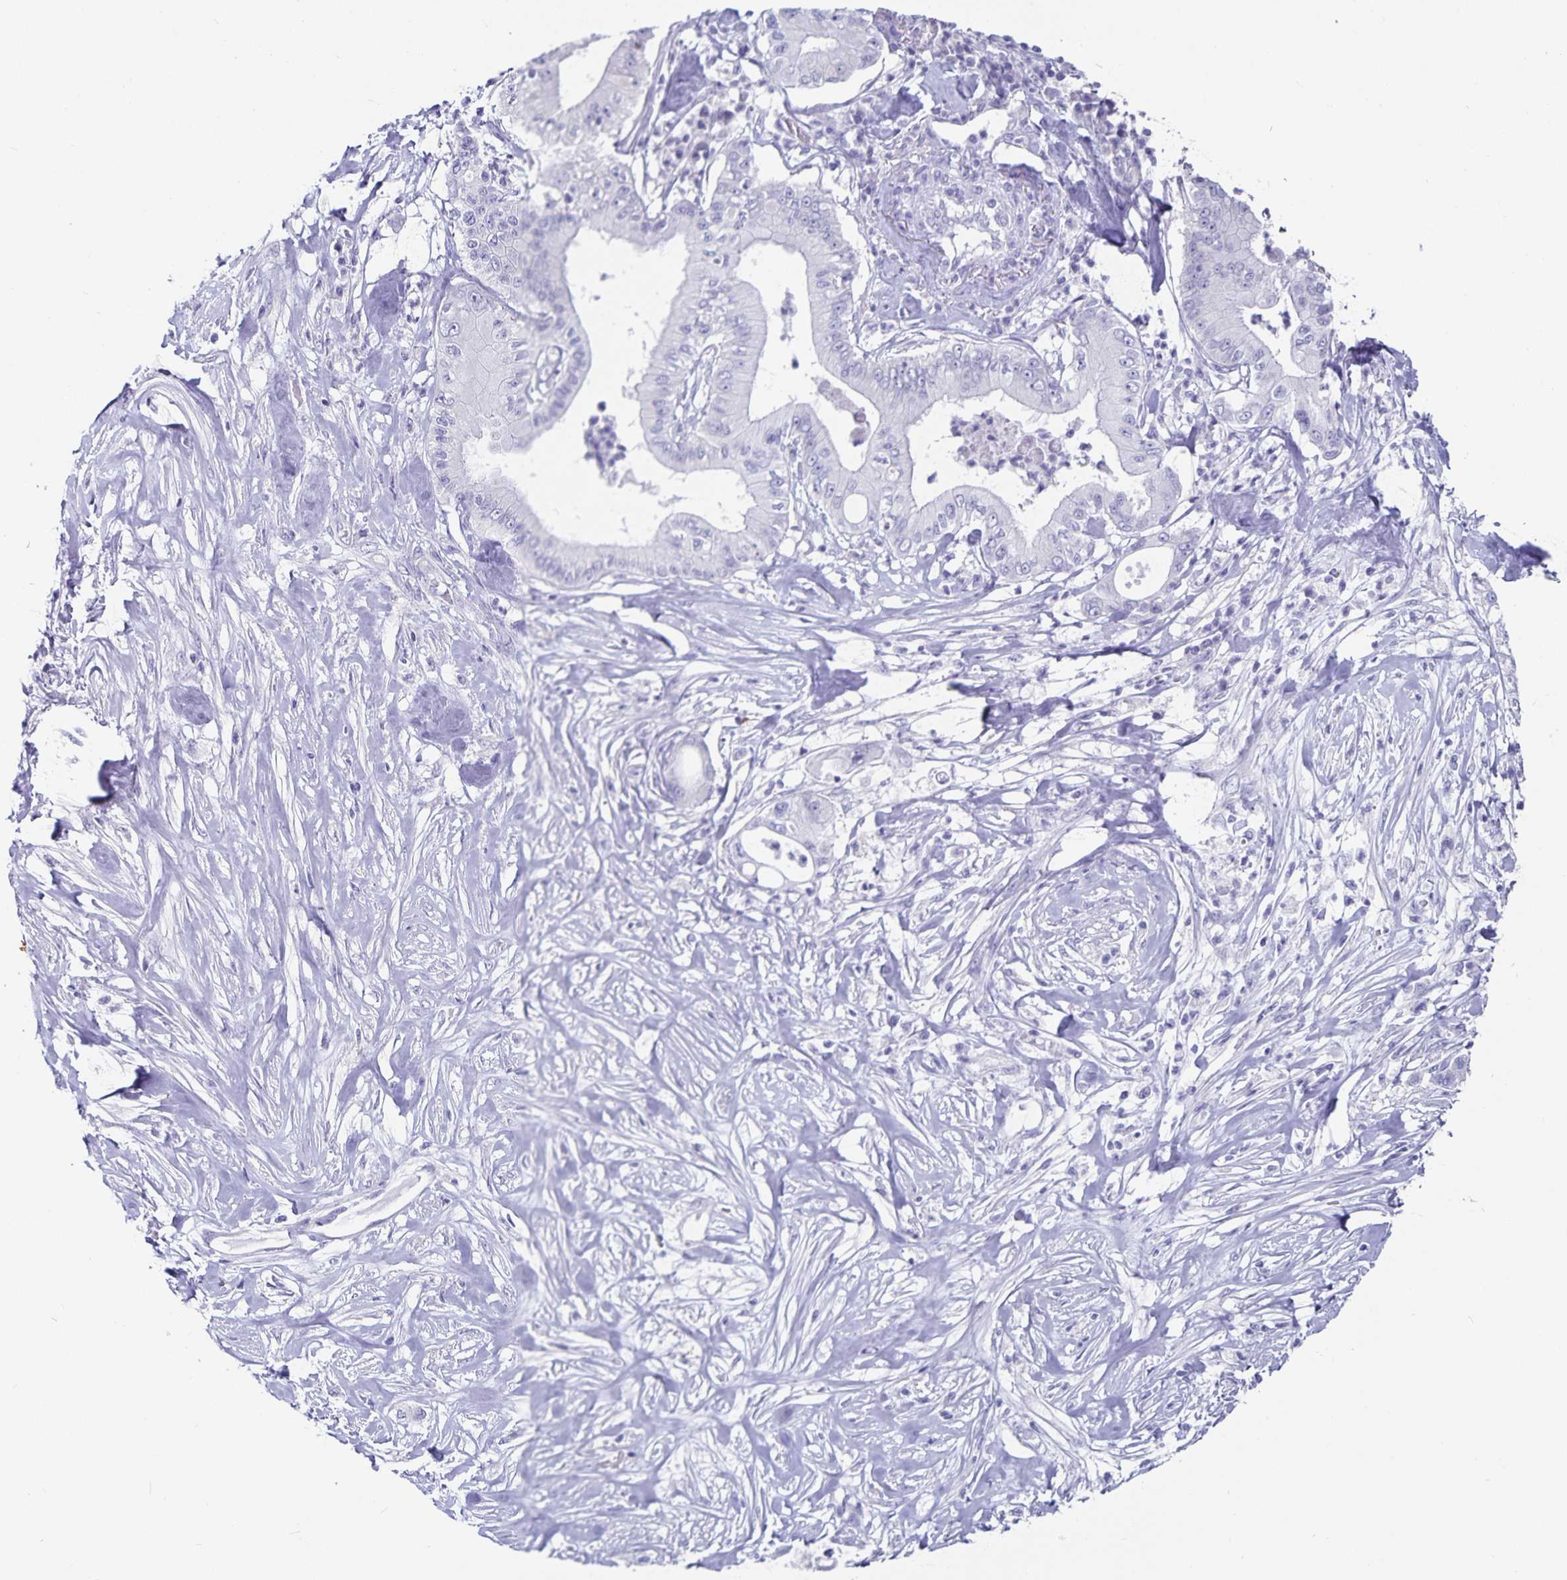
{"staining": {"intensity": "negative", "quantity": "none", "location": "none"}, "tissue": "pancreatic cancer", "cell_type": "Tumor cells", "image_type": "cancer", "snomed": [{"axis": "morphology", "description": "Adenocarcinoma, NOS"}, {"axis": "topography", "description": "Pancreas"}], "caption": "This image is of adenocarcinoma (pancreatic) stained with immunohistochemistry (IHC) to label a protein in brown with the nuclei are counter-stained blue. There is no staining in tumor cells.", "gene": "PLAC1", "patient": {"sex": "male", "age": 71}}